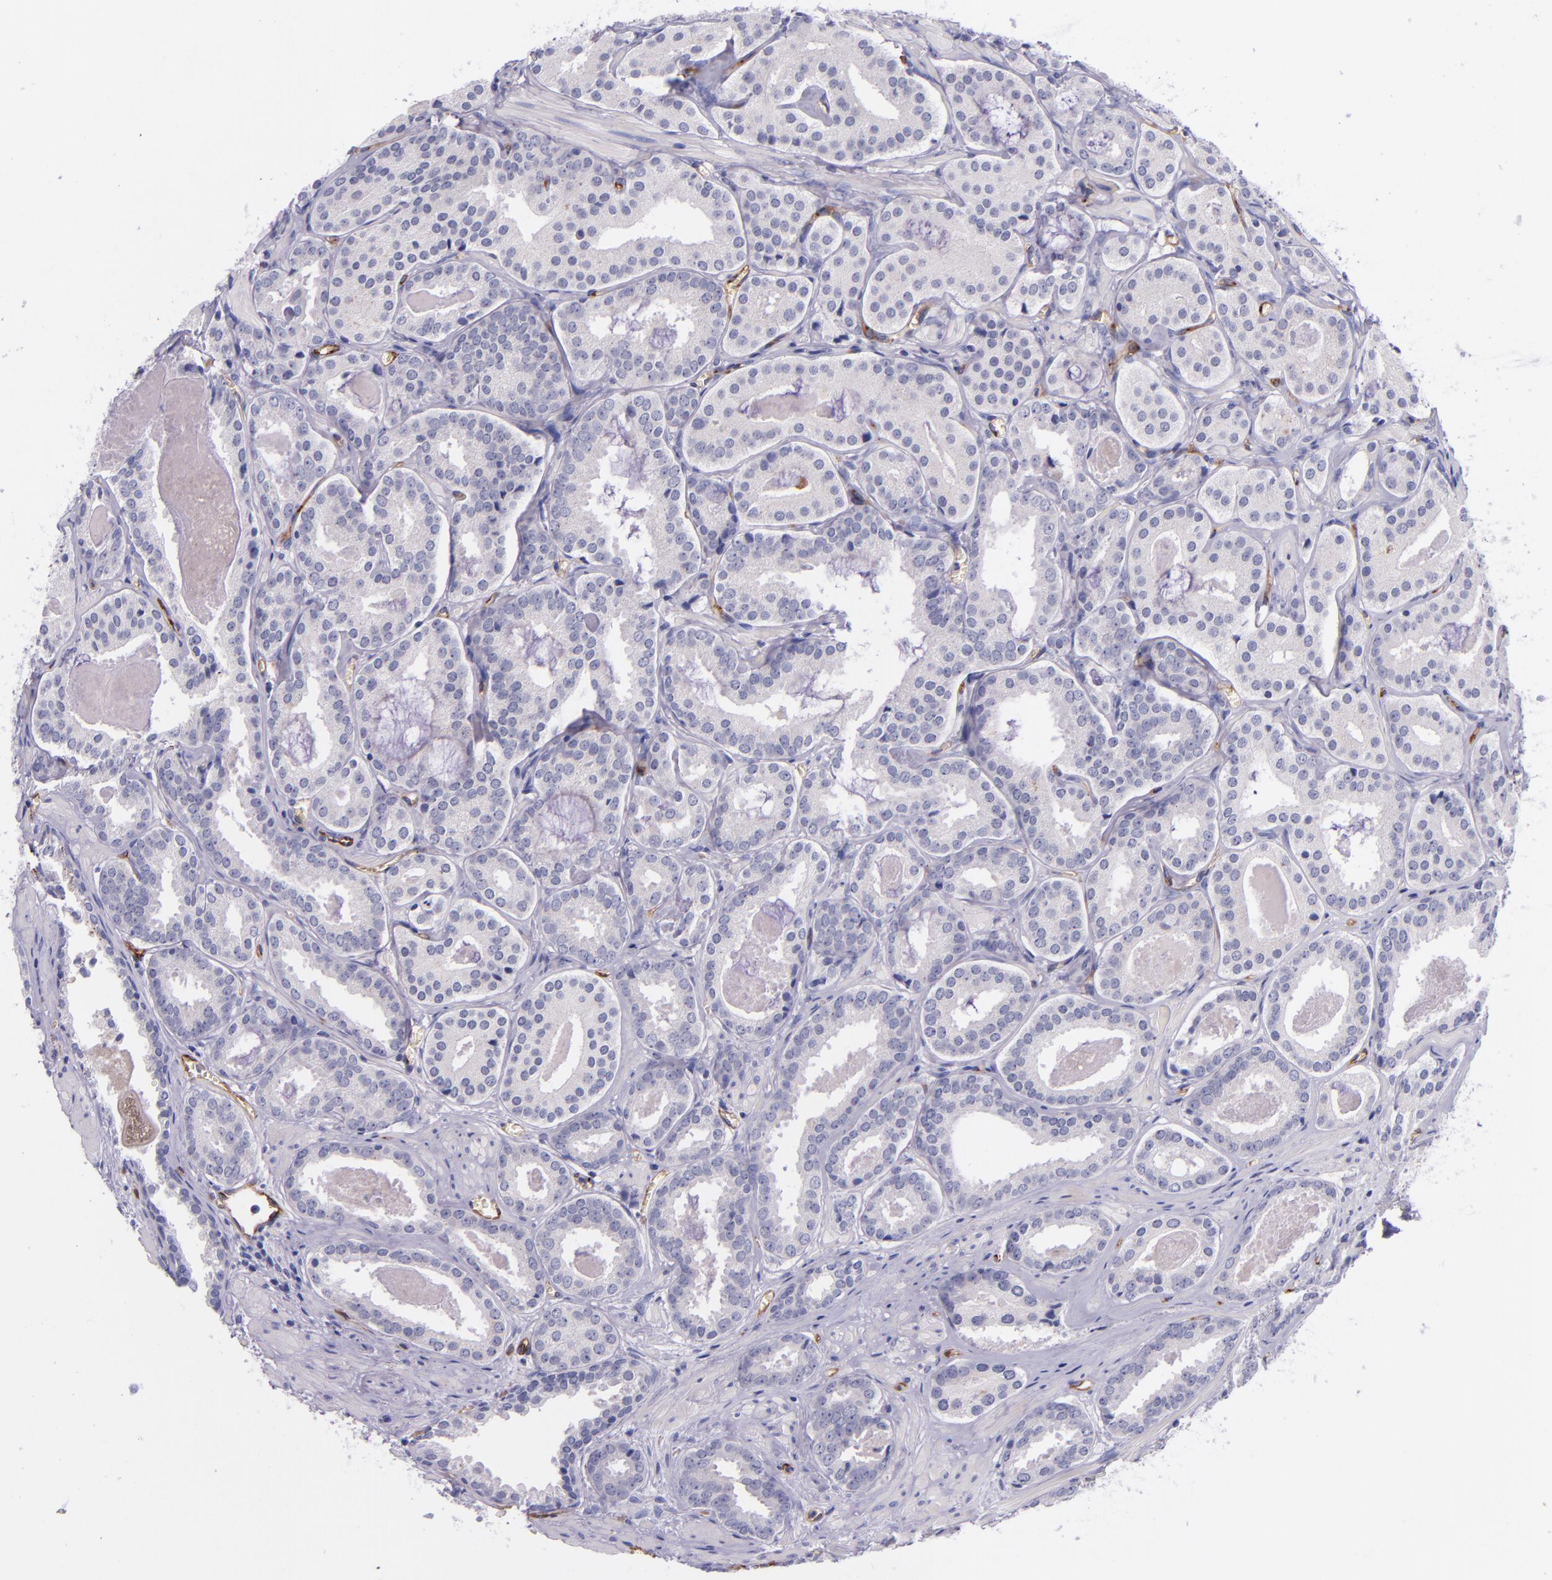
{"staining": {"intensity": "negative", "quantity": "none", "location": "none"}, "tissue": "prostate cancer", "cell_type": "Tumor cells", "image_type": "cancer", "snomed": [{"axis": "morphology", "description": "Adenocarcinoma, Medium grade"}, {"axis": "topography", "description": "Prostate"}], "caption": "High magnification brightfield microscopy of prostate cancer (adenocarcinoma (medium-grade)) stained with DAB (brown) and counterstained with hematoxylin (blue): tumor cells show no significant expression.", "gene": "NOS3", "patient": {"sex": "male", "age": 64}}